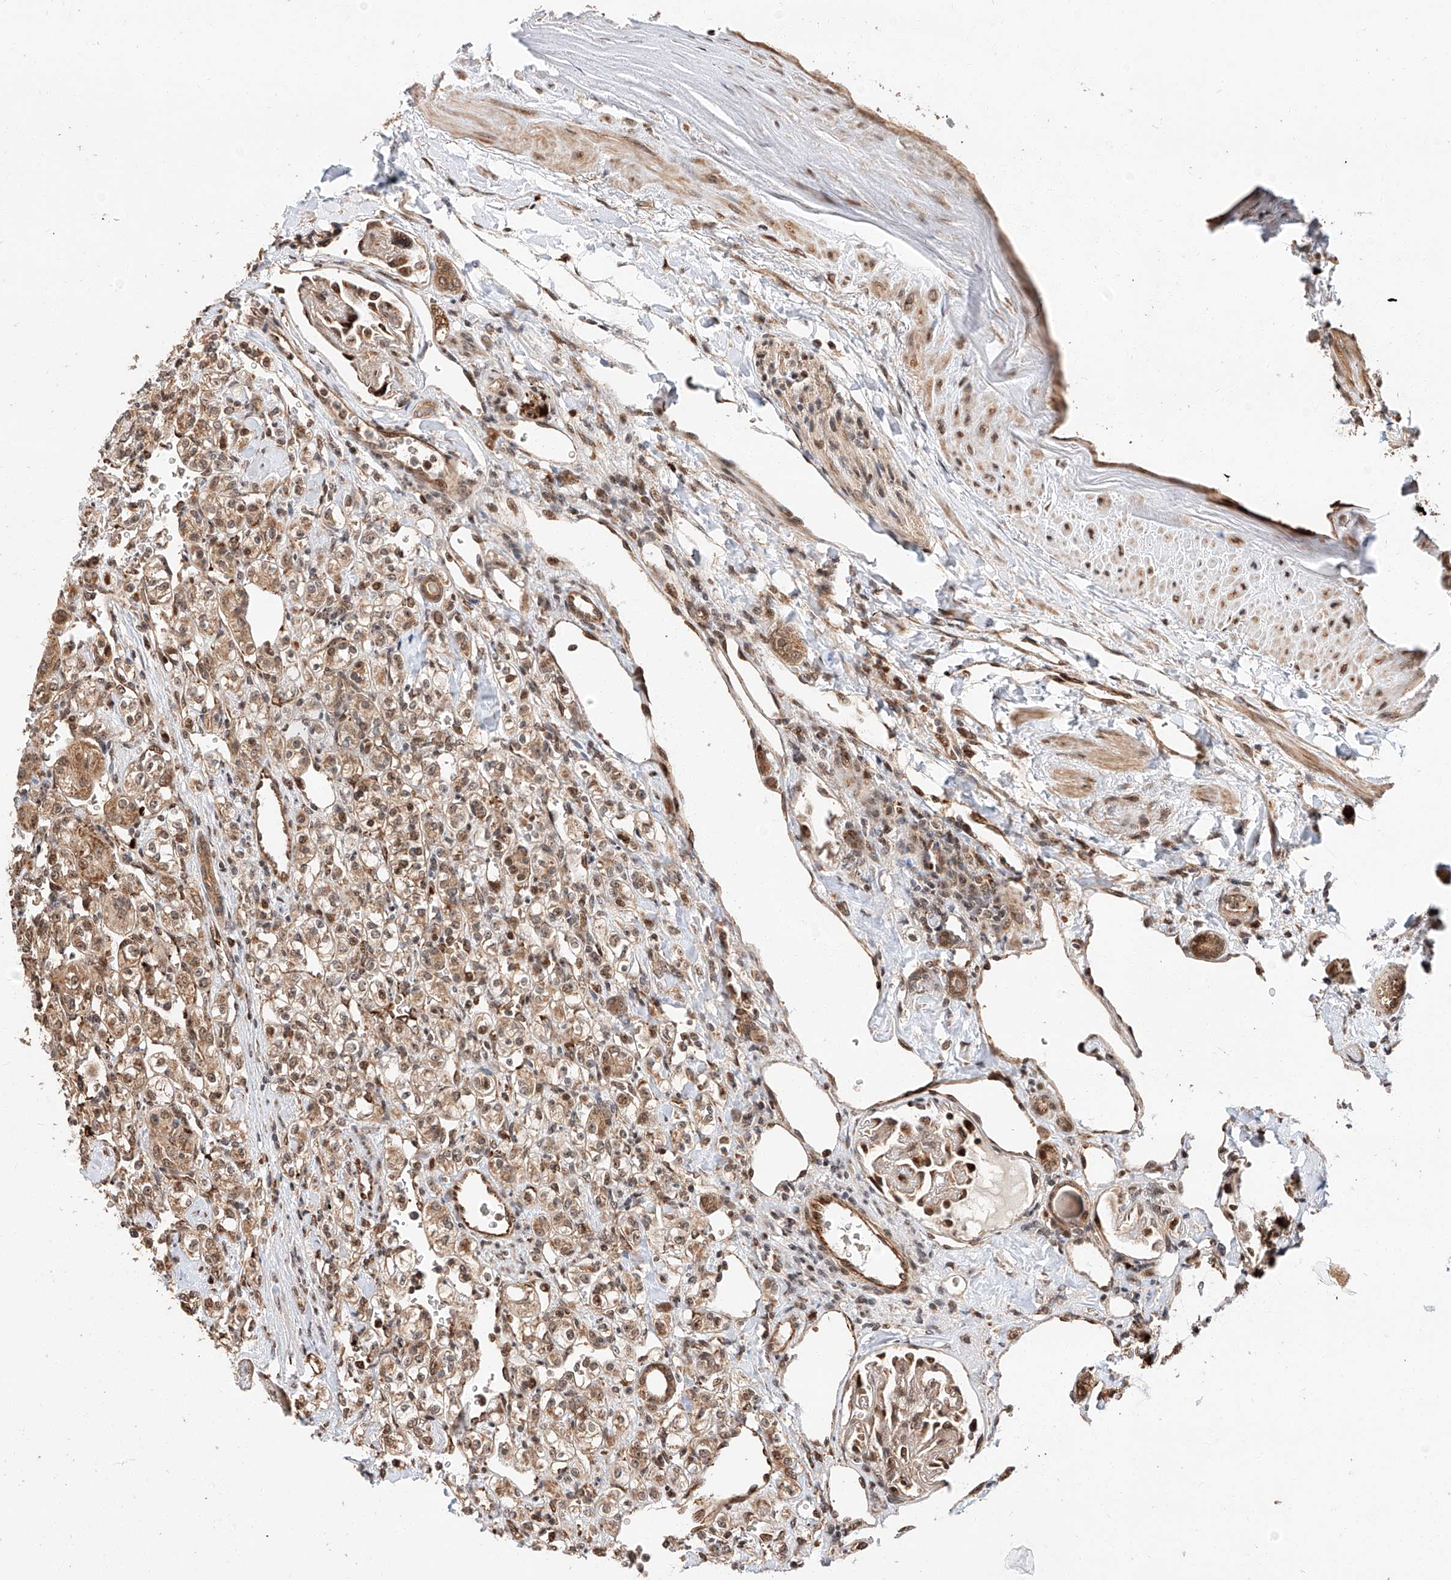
{"staining": {"intensity": "moderate", "quantity": ">75%", "location": "cytoplasmic/membranous"}, "tissue": "renal cancer", "cell_type": "Tumor cells", "image_type": "cancer", "snomed": [{"axis": "morphology", "description": "Adenocarcinoma, NOS"}, {"axis": "topography", "description": "Kidney"}], "caption": "Immunohistochemical staining of renal adenocarcinoma shows moderate cytoplasmic/membranous protein positivity in about >75% of tumor cells.", "gene": "THTPA", "patient": {"sex": "male", "age": 77}}